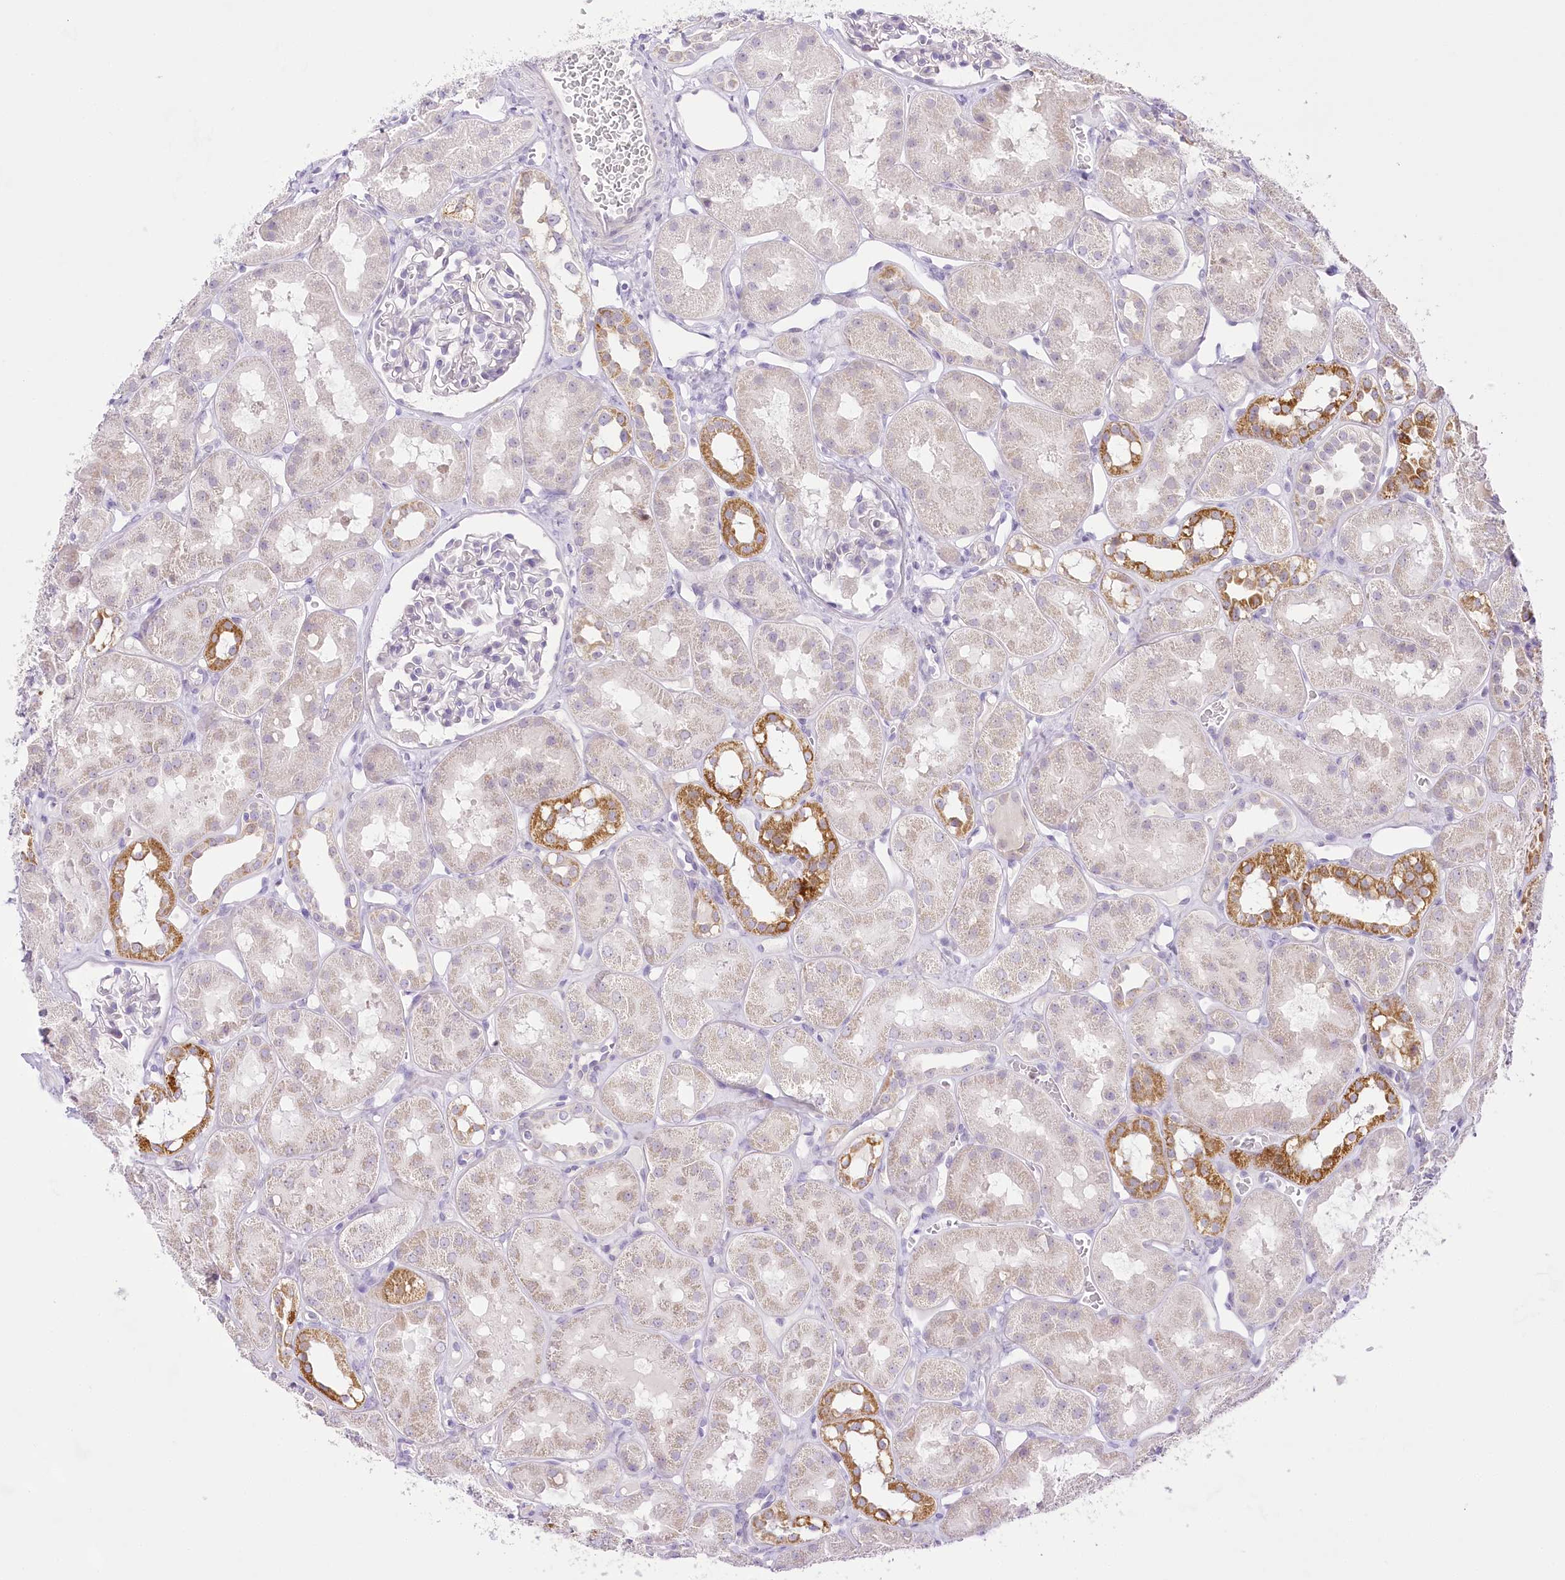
{"staining": {"intensity": "negative", "quantity": "none", "location": "none"}, "tissue": "kidney", "cell_type": "Cells in glomeruli", "image_type": "normal", "snomed": [{"axis": "morphology", "description": "Normal tissue, NOS"}, {"axis": "topography", "description": "Kidney"}], "caption": "High power microscopy photomicrograph of an immunohistochemistry (IHC) photomicrograph of benign kidney, revealing no significant staining in cells in glomeruli. (Stains: DAB immunohistochemistry with hematoxylin counter stain, Microscopy: brightfield microscopy at high magnification).", "gene": "CCDC30", "patient": {"sex": "male", "age": 16}}